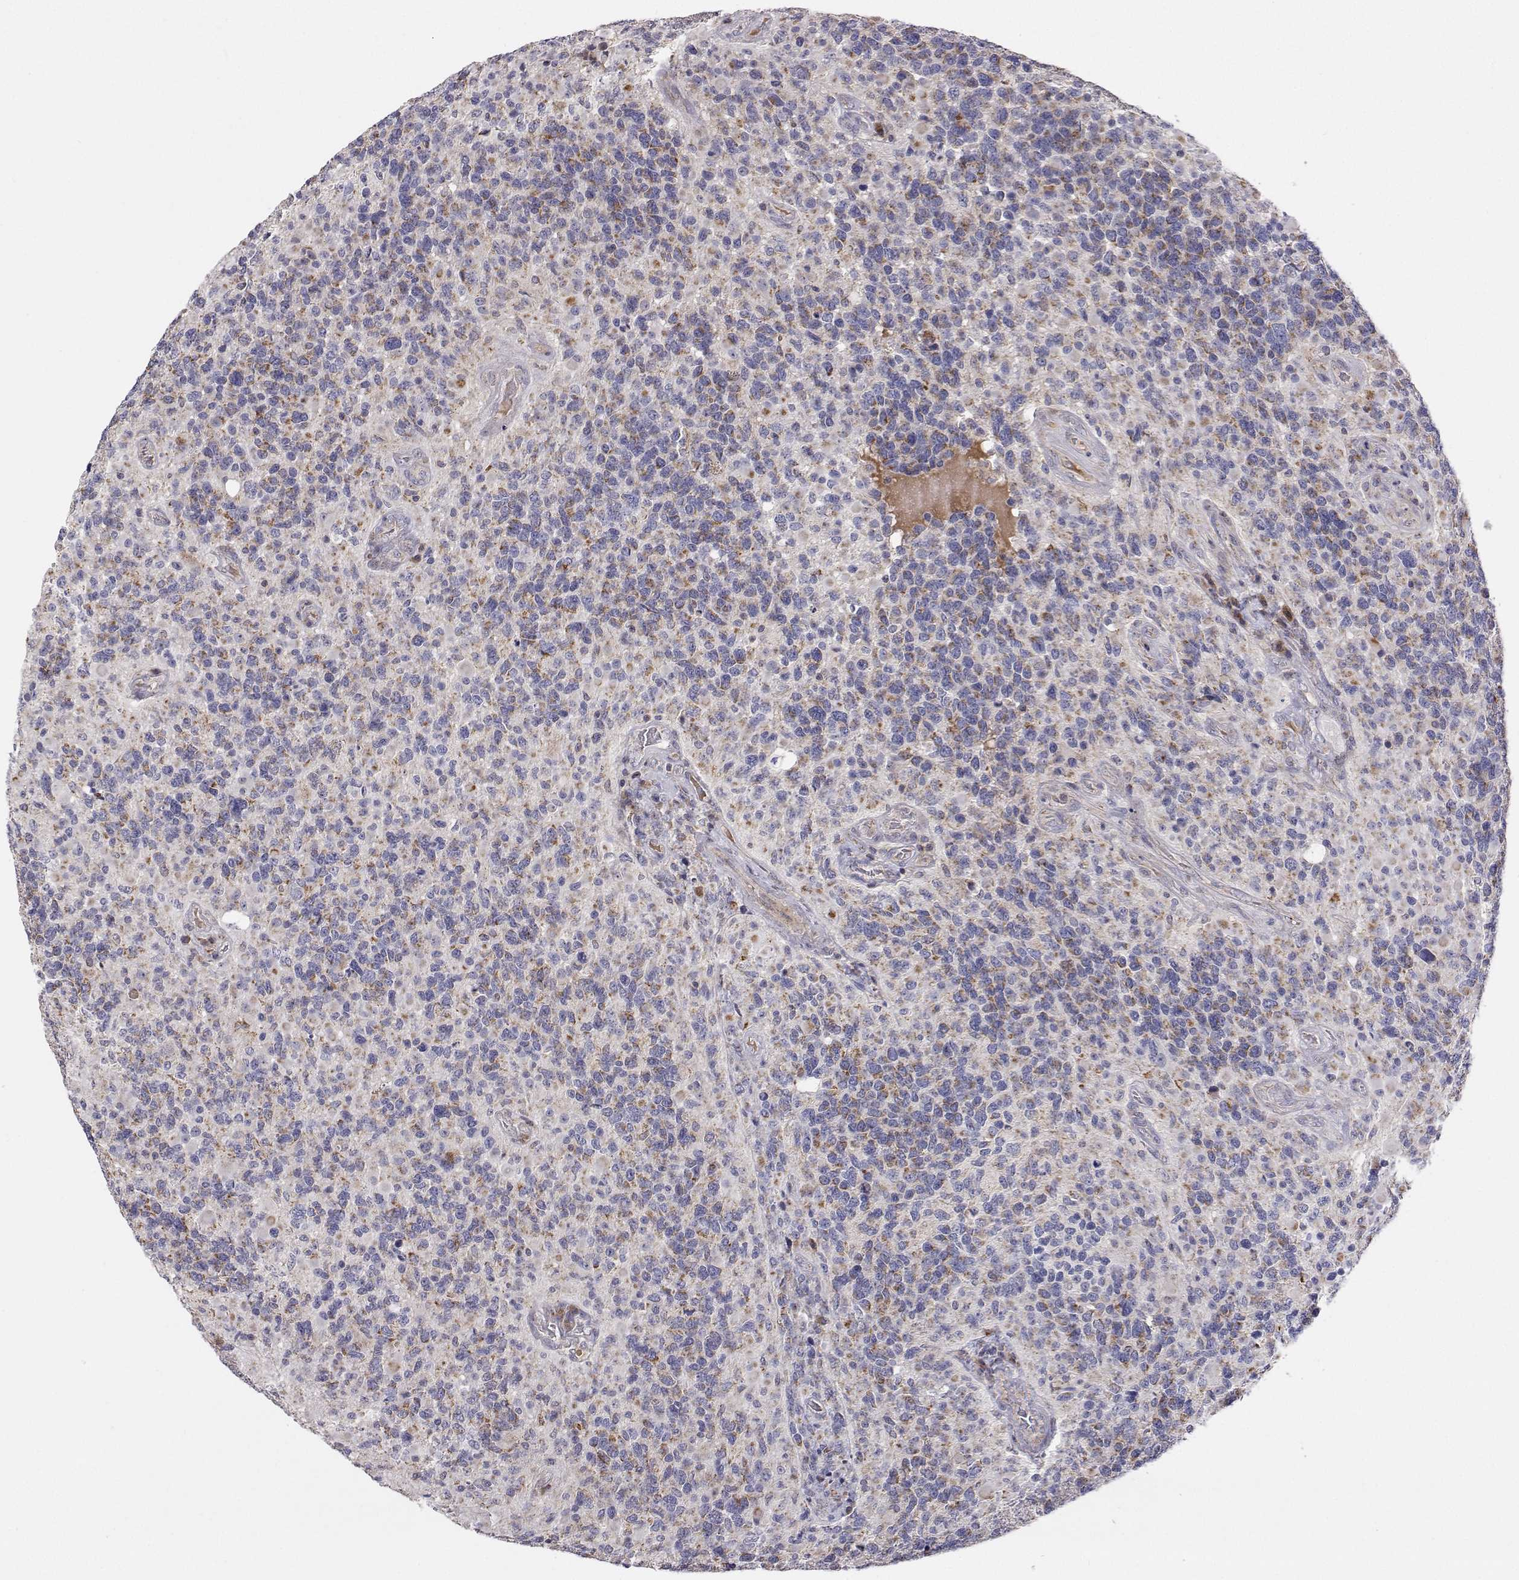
{"staining": {"intensity": "moderate", "quantity": "25%-75%", "location": "cytoplasmic/membranous"}, "tissue": "glioma", "cell_type": "Tumor cells", "image_type": "cancer", "snomed": [{"axis": "morphology", "description": "Glioma, malignant, High grade"}, {"axis": "topography", "description": "Brain"}], "caption": "The image reveals immunohistochemical staining of malignant high-grade glioma. There is moderate cytoplasmic/membranous staining is present in about 25%-75% of tumor cells. The protein of interest is shown in brown color, while the nuclei are stained blue.", "gene": "MRPL3", "patient": {"sex": "female", "age": 40}}